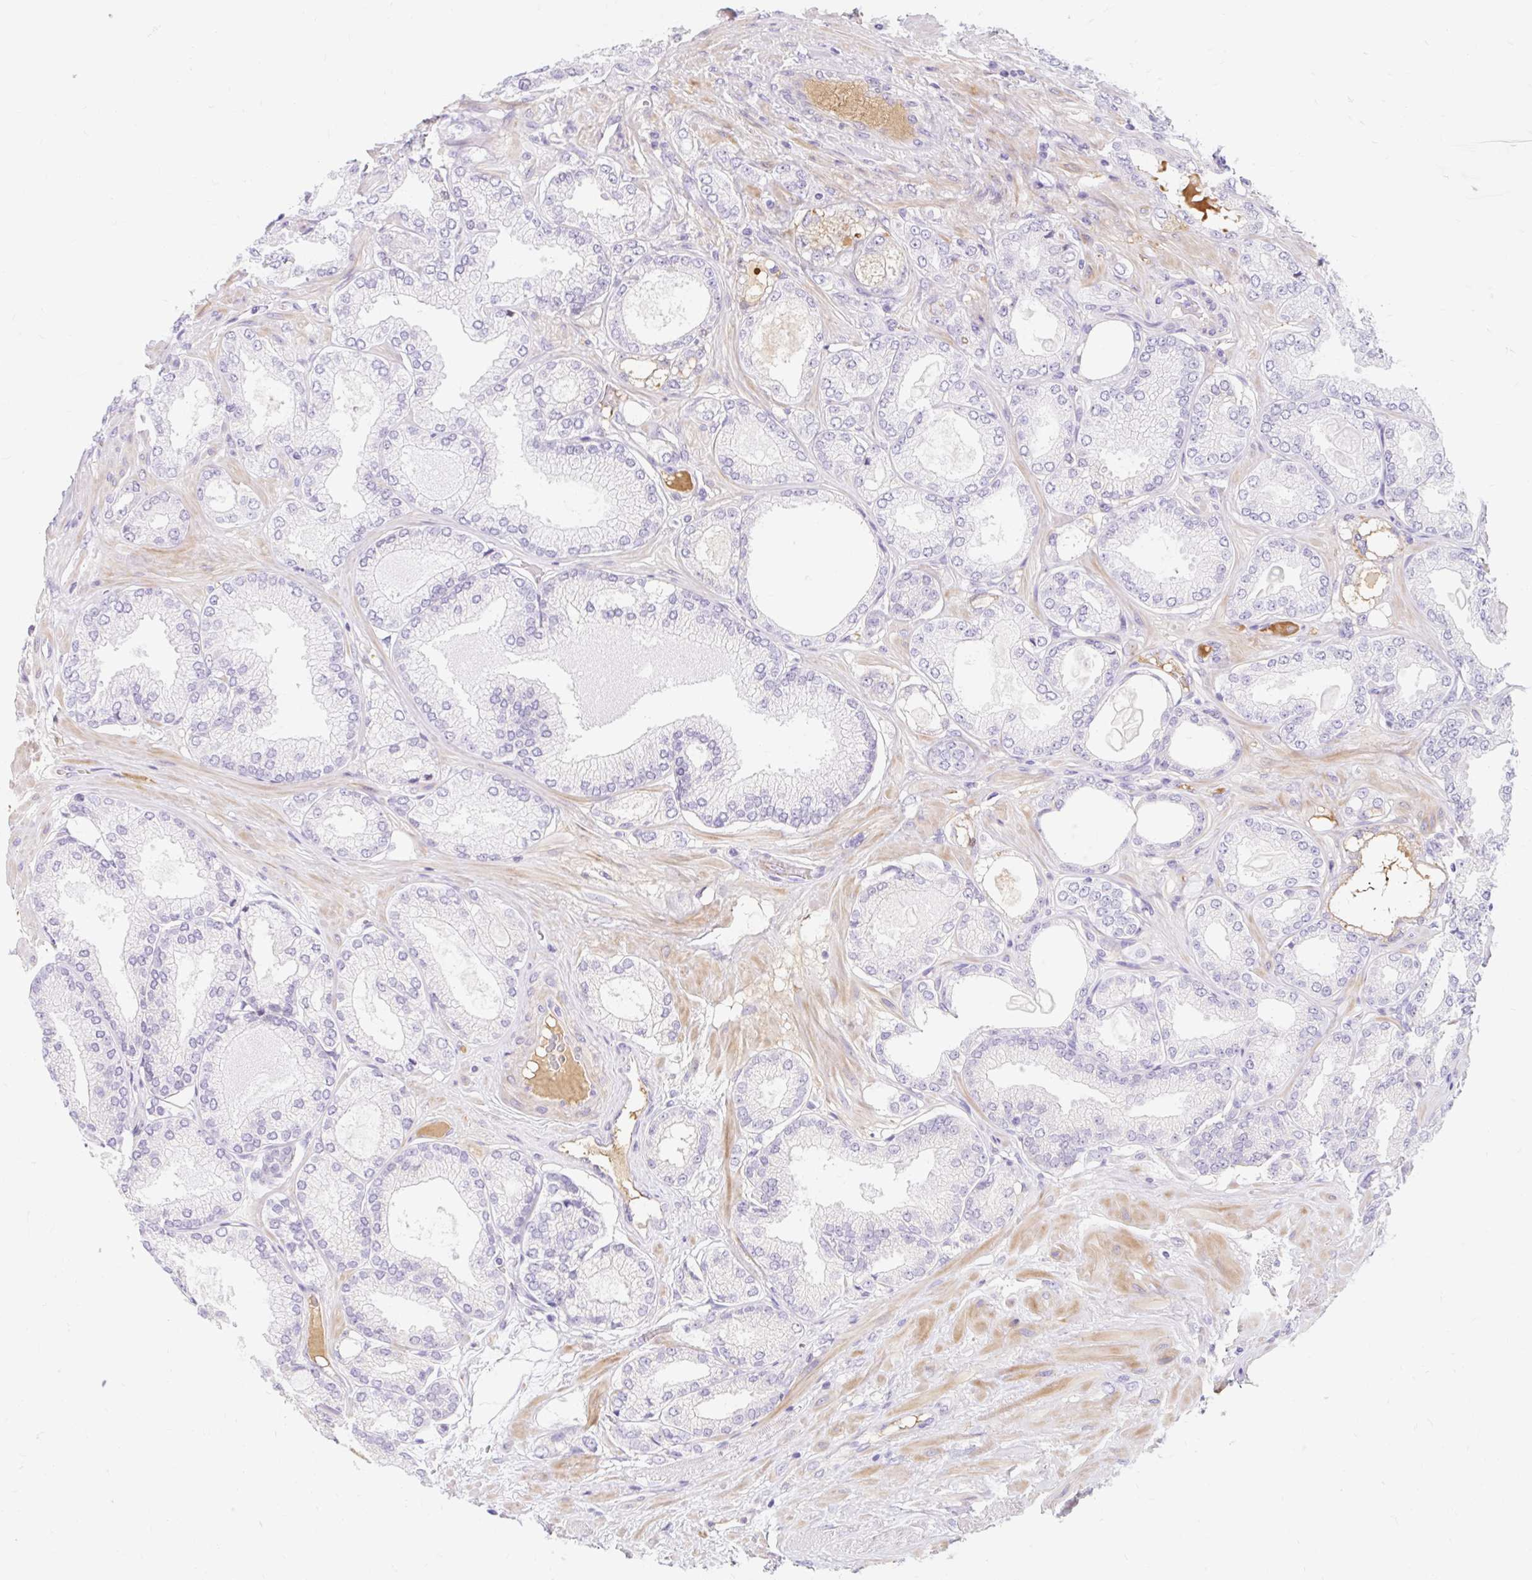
{"staining": {"intensity": "negative", "quantity": "none", "location": "none"}, "tissue": "prostate cancer", "cell_type": "Tumor cells", "image_type": "cancer", "snomed": [{"axis": "morphology", "description": "Adenocarcinoma, High grade"}, {"axis": "topography", "description": "Prostate"}], "caption": "This is an immunohistochemistry histopathology image of prostate high-grade adenocarcinoma. There is no expression in tumor cells.", "gene": "SLC28A1", "patient": {"sex": "male", "age": 68}}